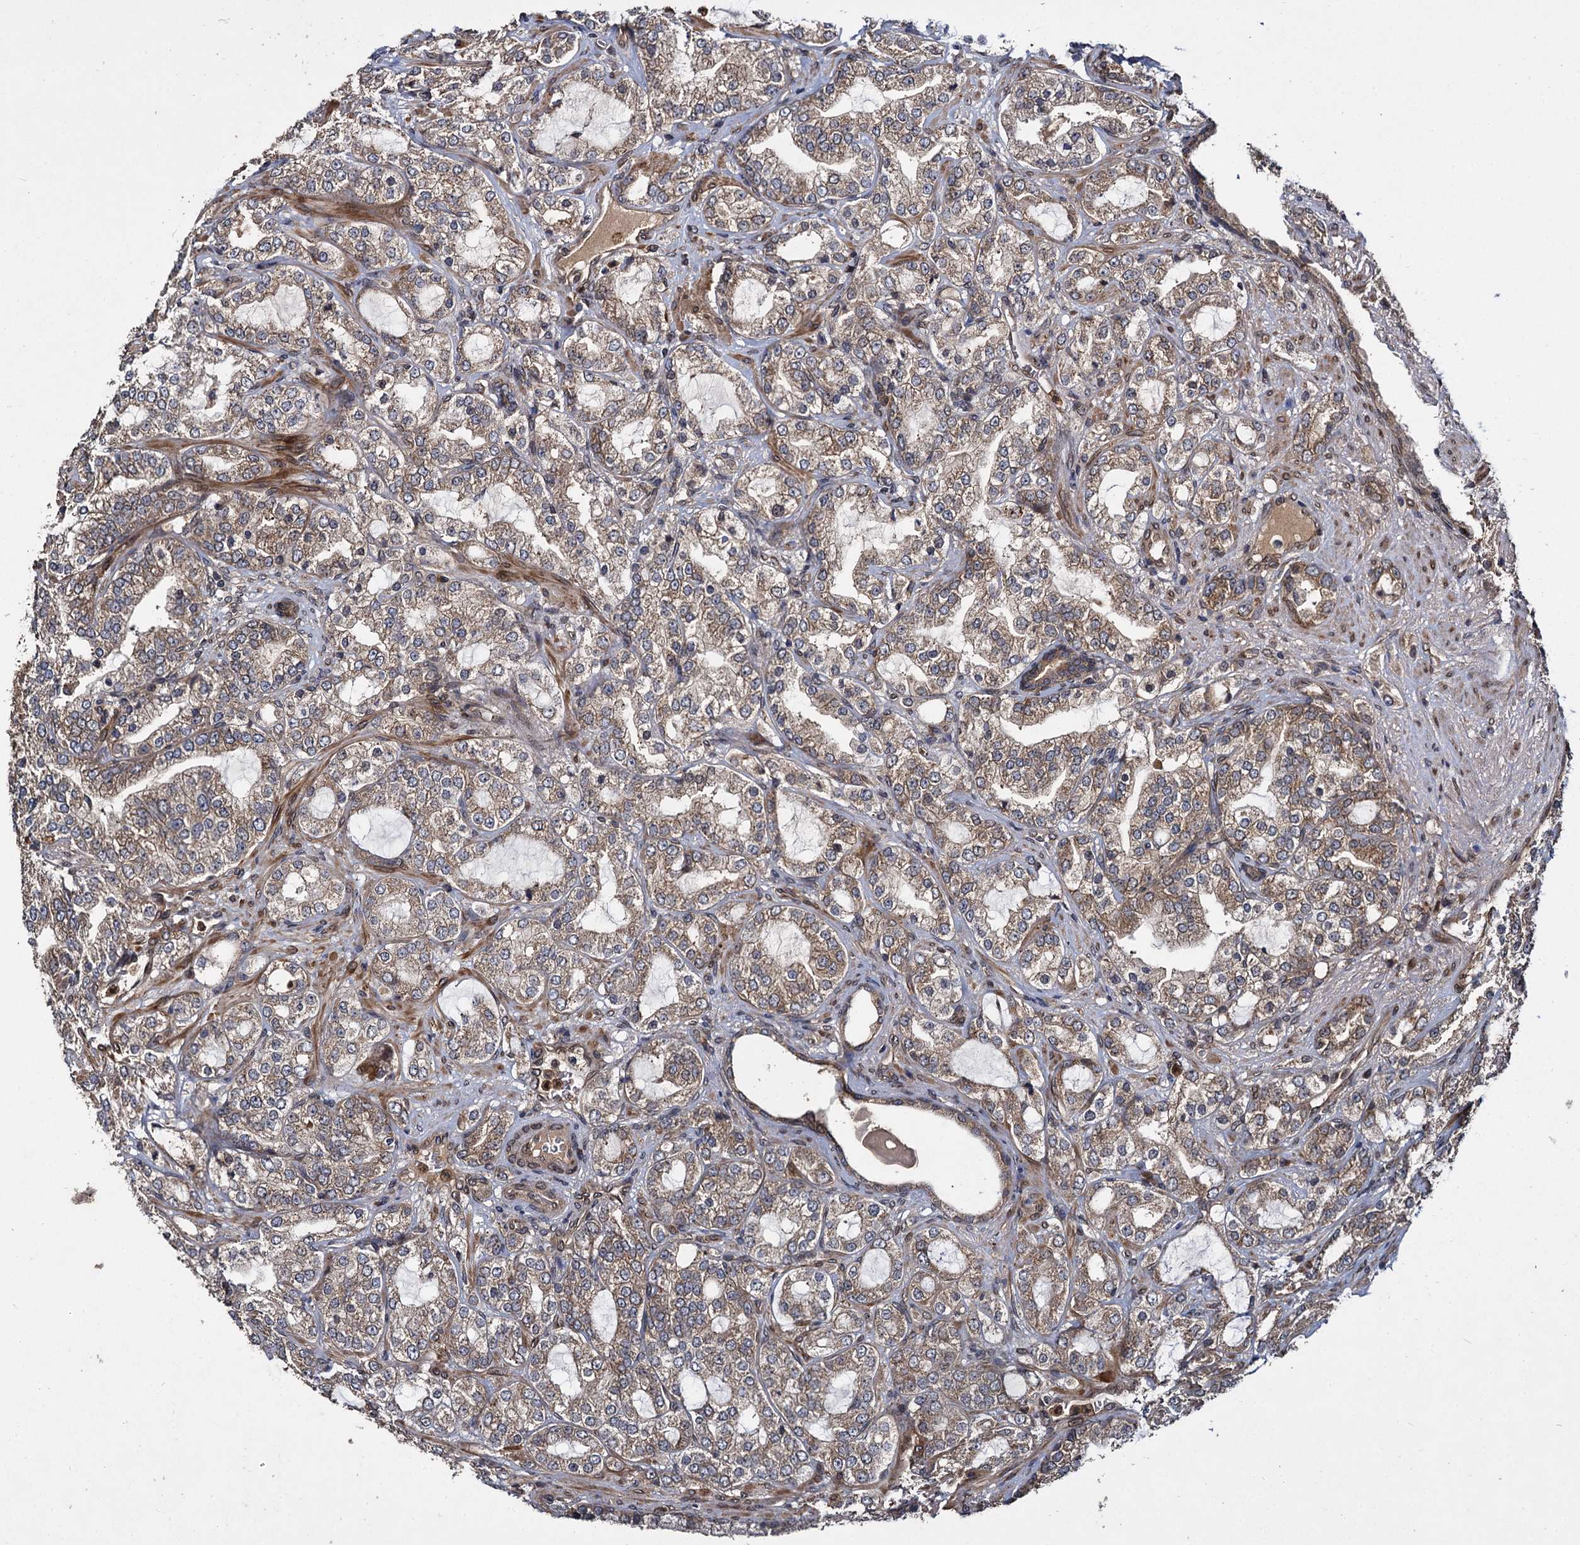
{"staining": {"intensity": "moderate", "quantity": ">75%", "location": "cytoplasmic/membranous"}, "tissue": "prostate cancer", "cell_type": "Tumor cells", "image_type": "cancer", "snomed": [{"axis": "morphology", "description": "Adenocarcinoma, High grade"}, {"axis": "topography", "description": "Prostate"}], "caption": "Immunohistochemistry photomicrograph of neoplastic tissue: human prostate cancer stained using immunohistochemistry (IHC) displays medium levels of moderate protein expression localized specifically in the cytoplasmic/membranous of tumor cells, appearing as a cytoplasmic/membranous brown color.", "gene": "DCP1B", "patient": {"sex": "male", "age": 64}}